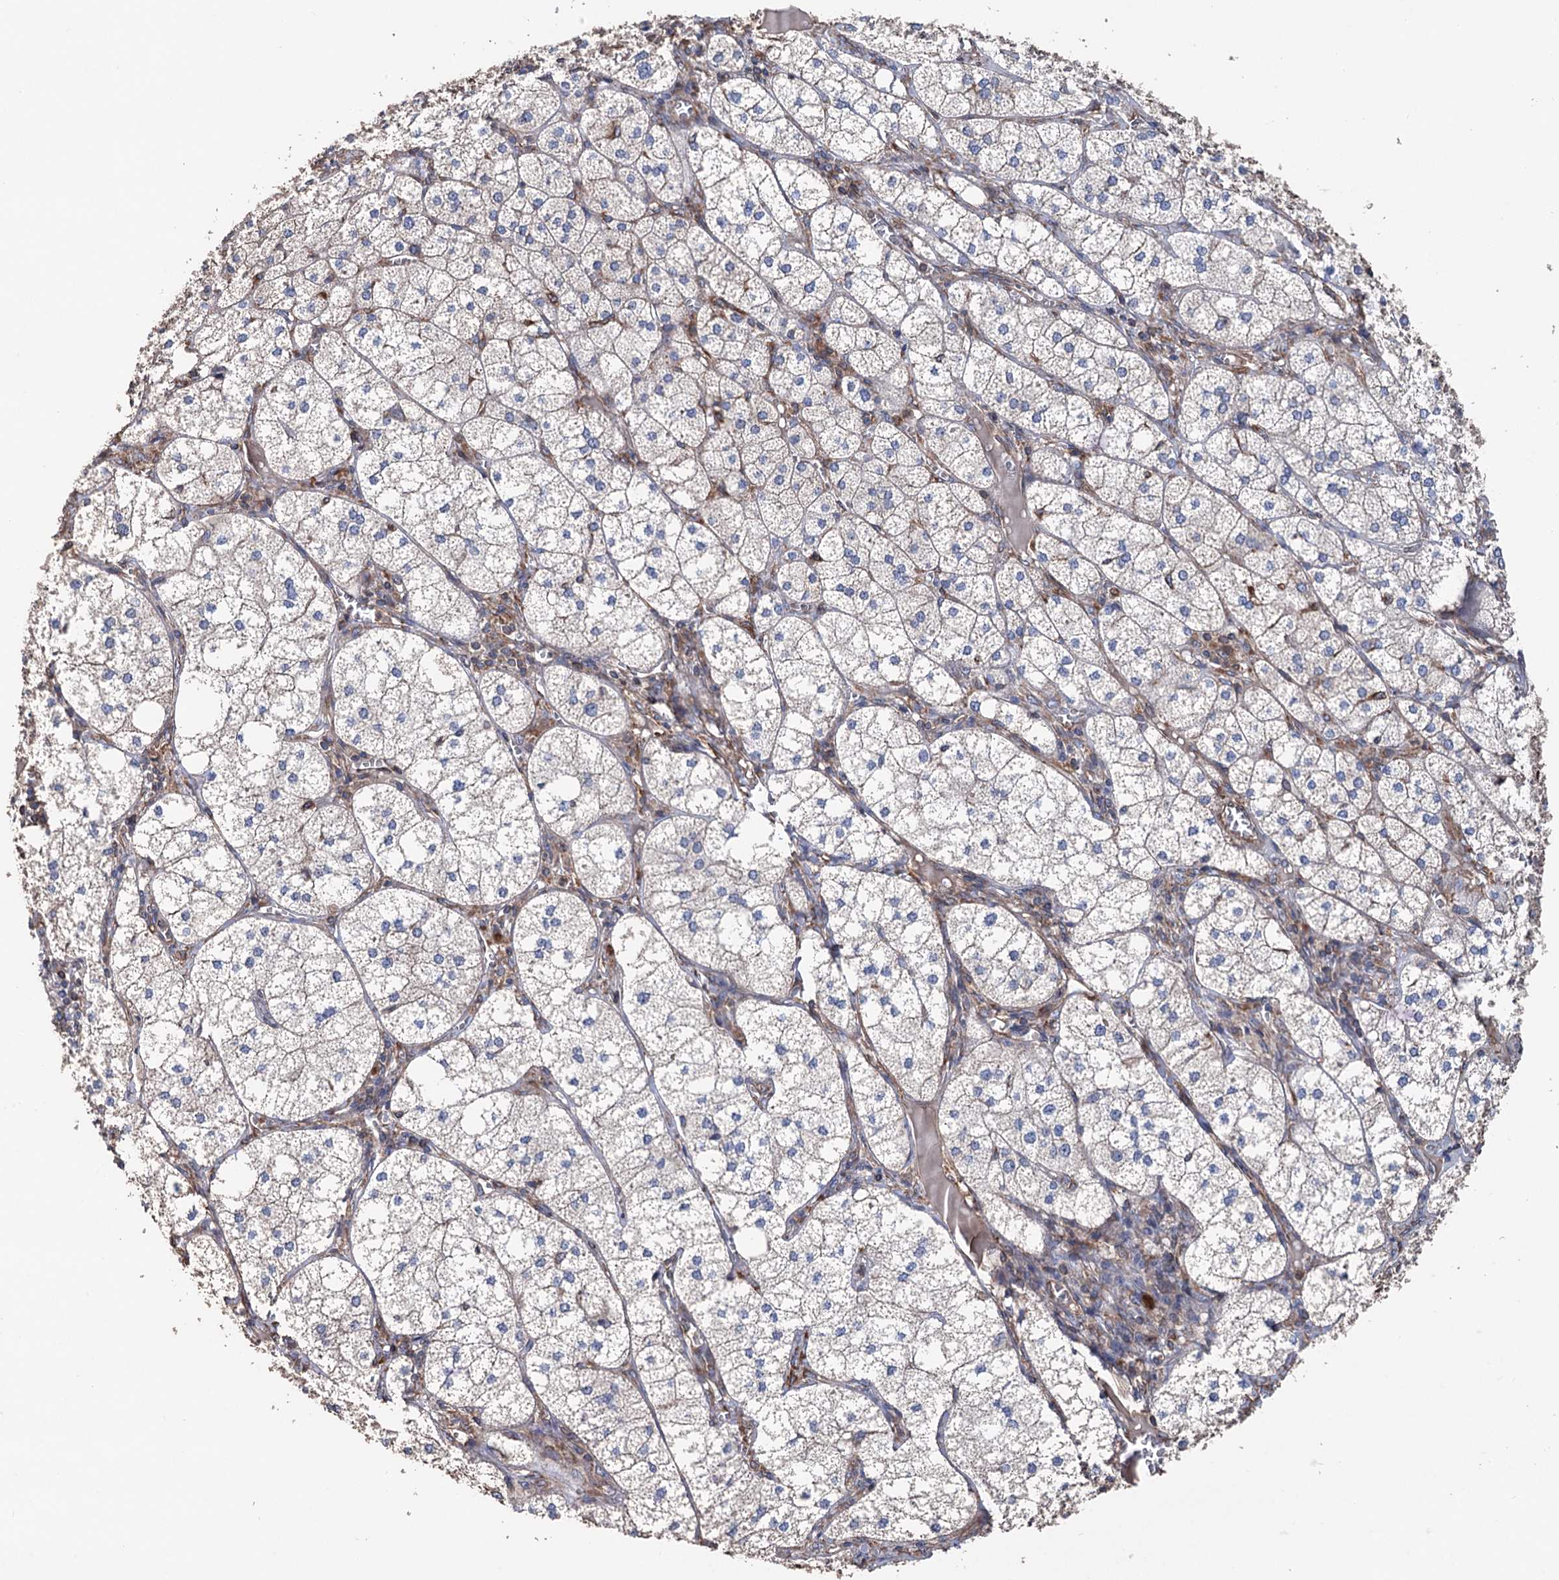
{"staining": {"intensity": "negative", "quantity": "none", "location": "none"}, "tissue": "adrenal gland", "cell_type": "Glandular cells", "image_type": "normal", "snomed": [{"axis": "morphology", "description": "Normal tissue, NOS"}, {"axis": "topography", "description": "Adrenal gland"}], "caption": "Adrenal gland stained for a protein using immunohistochemistry (IHC) exhibits no positivity glandular cells.", "gene": "STING1", "patient": {"sex": "female", "age": 61}}